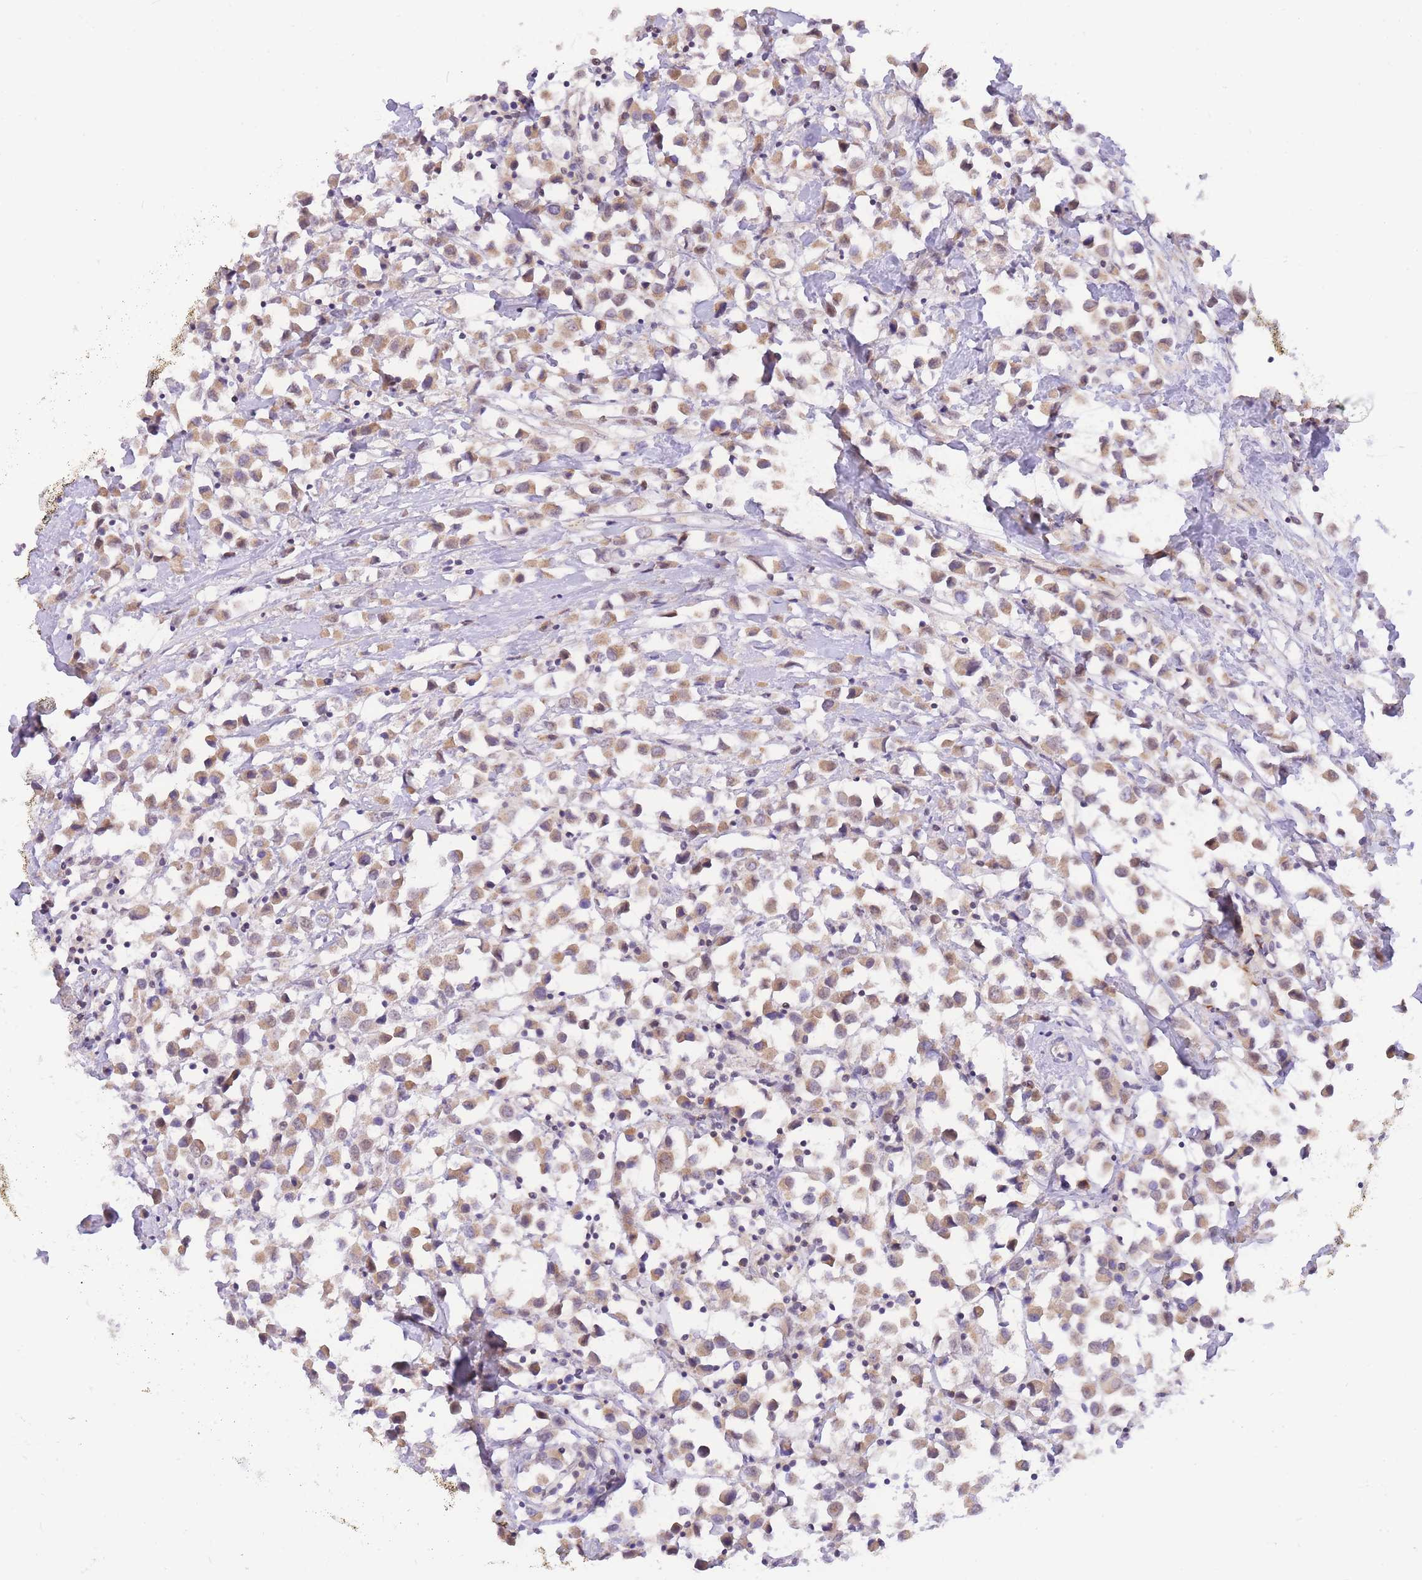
{"staining": {"intensity": "moderate", "quantity": ">75%", "location": "cytoplasmic/membranous"}, "tissue": "breast cancer", "cell_type": "Tumor cells", "image_type": "cancer", "snomed": [{"axis": "morphology", "description": "Duct carcinoma"}, {"axis": "topography", "description": "Breast"}], "caption": "Moderate cytoplasmic/membranous protein positivity is present in approximately >75% of tumor cells in breast cancer.", "gene": "MINDY2", "patient": {"sex": "female", "age": 61}}